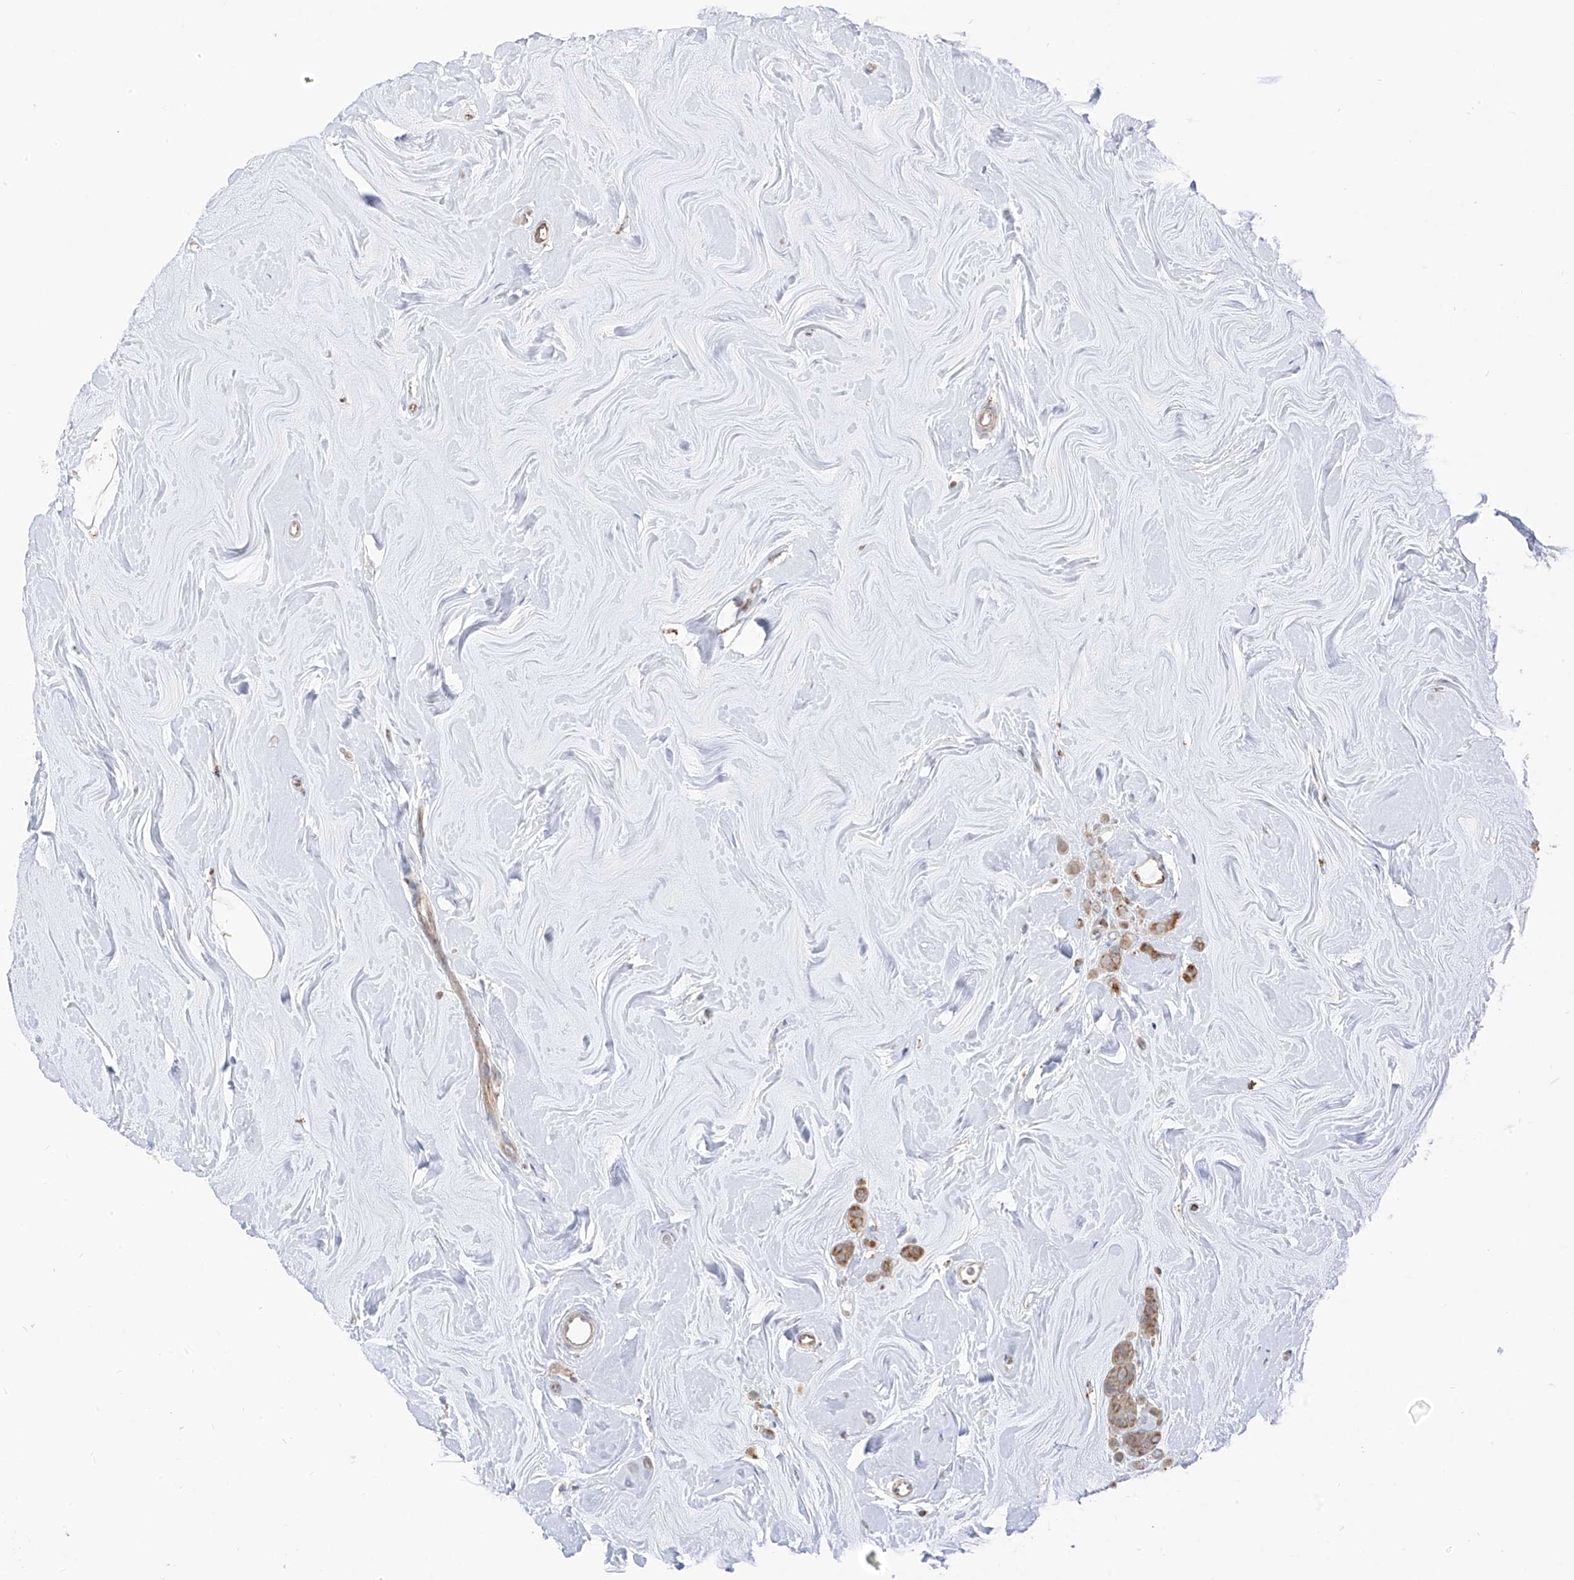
{"staining": {"intensity": "moderate", "quantity": ">75%", "location": "cytoplasmic/membranous"}, "tissue": "breast cancer", "cell_type": "Tumor cells", "image_type": "cancer", "snomed": [{"axis": "morphology", "description": "Lobular carcinoma"}, {"axis": "topography", "description": "Breast"}], "caption": "Brown immunohistochemical staining in lobular carcinoma (breast) displays moderate cytoplasmic/membranous staining in about >75% of tumor cells.", "gene": "ETHE1", "patient": {"sex": "female", "age": 47}}